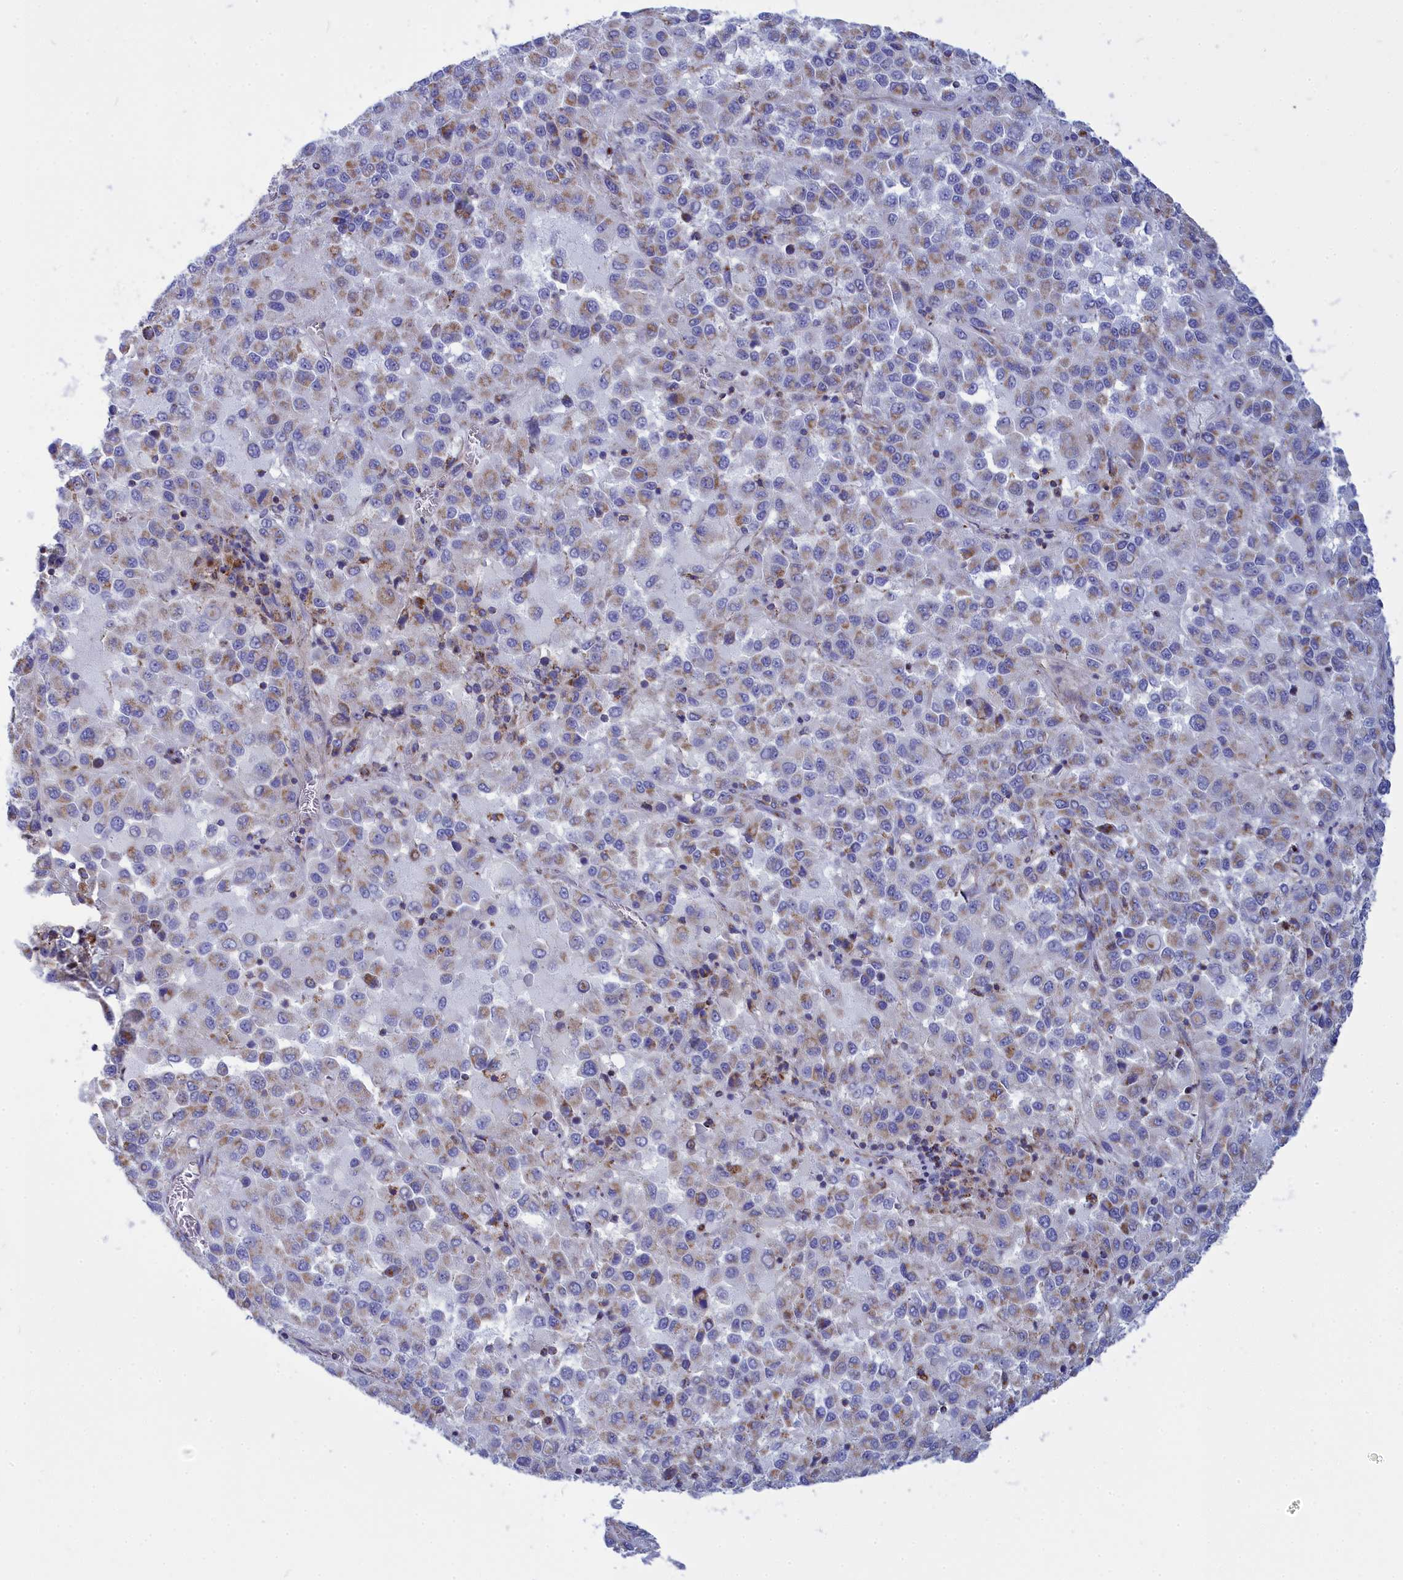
{"staining": {"intensity": "weak", "quantity": ">75%", "location": "cytoplasmic/membranous"}, "tissue": "melanoma", "cell_type": "Tumor cells", "image_type": "cancer", "snomed": [{"axis": "morphology", "description": "Malignant melanoma, Metastatic site"}, {"axis": "topography", "description": "Lung"}], "caption": "High-power microscopy captured an immunohistochemistry (IHC) micrograph of malignant melanoma (metastatic site), revealing weak cytoplasmic/membranous staining in approximately >75% of tumor cells.", "gene": "CCRL2", "patient": {"sex": "male", "age": 64}}